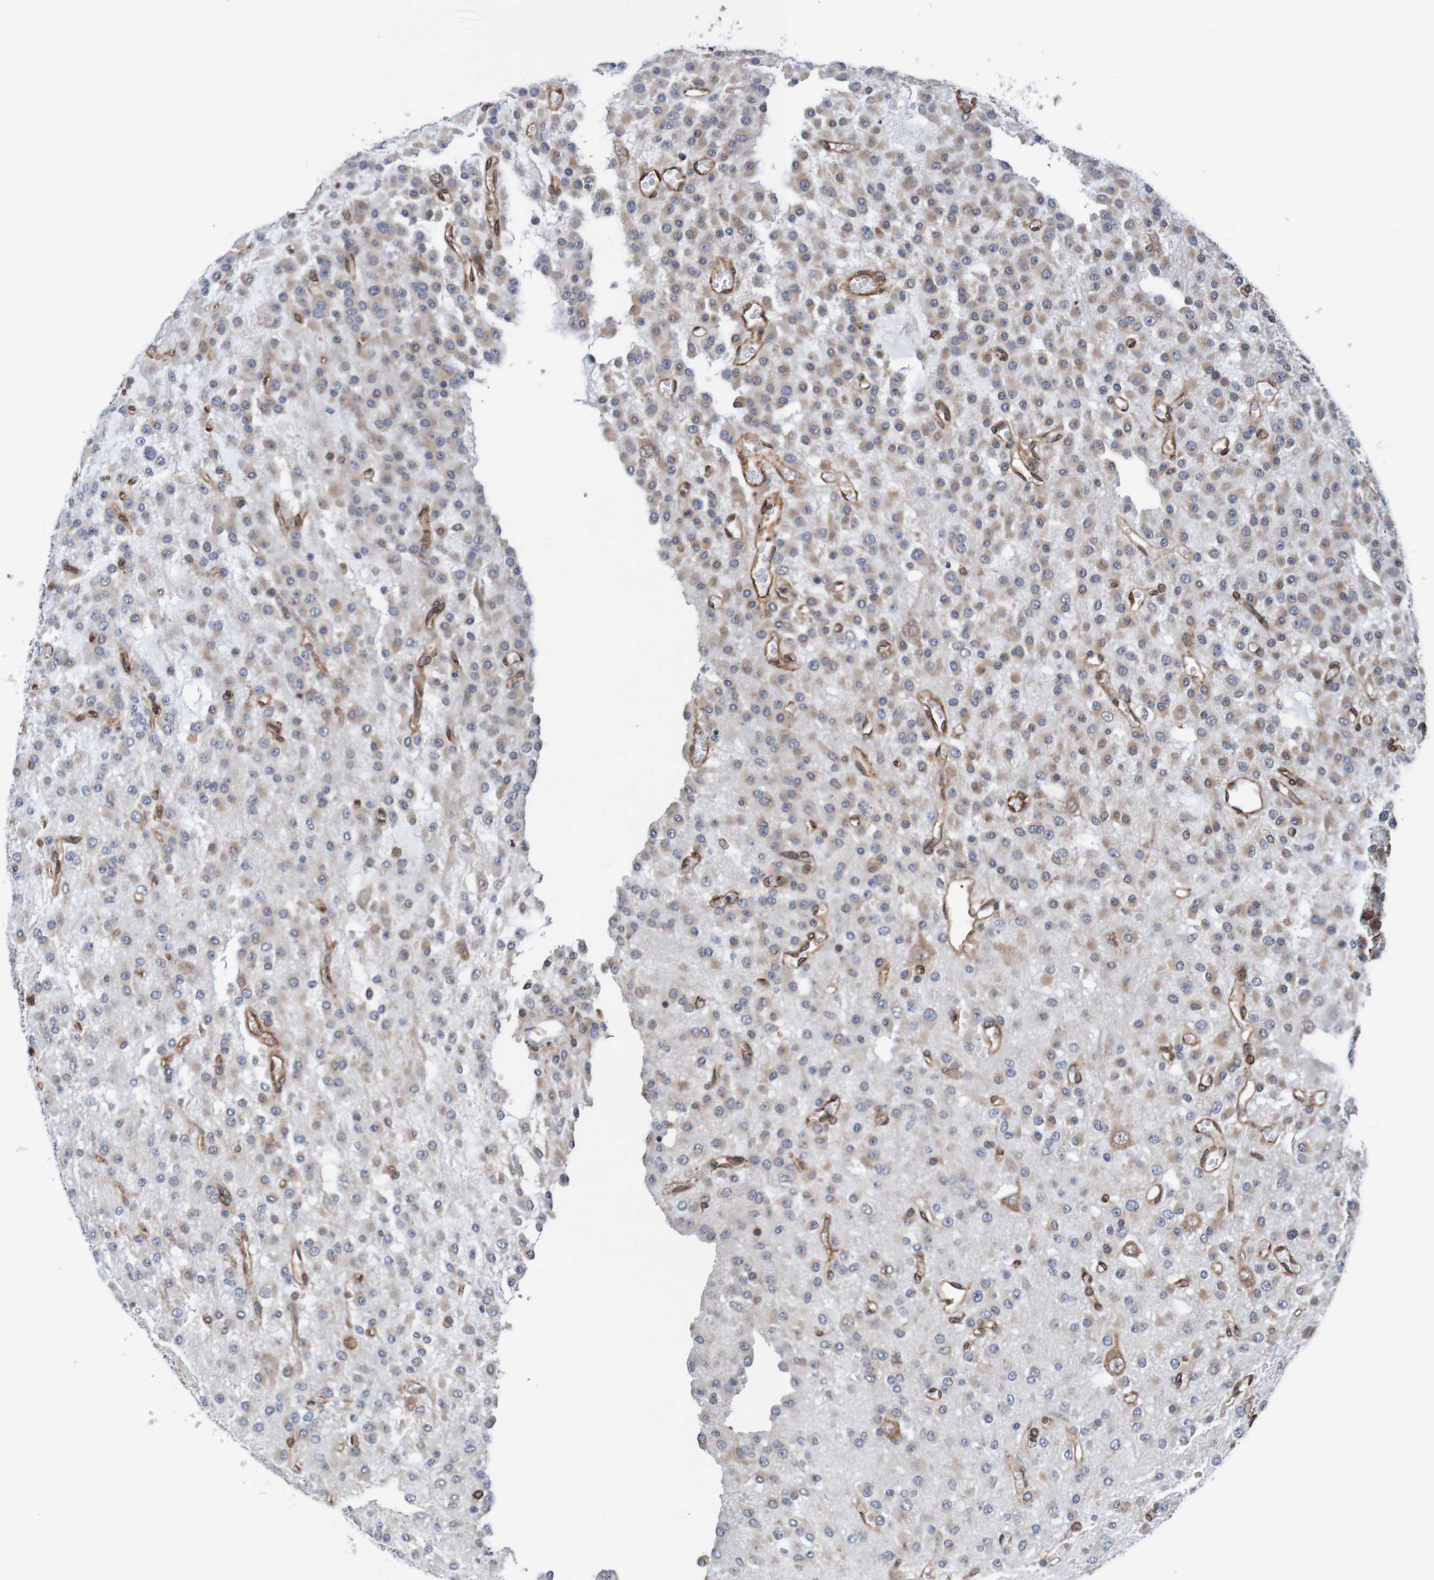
{"staining": {"intensity": "weak", "quantity": "25%-75%", "location": "cytoplasmic/membranous"}, "tissue": "glioma", "cell_type": "Tumor cells", "image_type": "cancer", "snomed": [{"axis": "morphology", "description": "Glioma, malignant, Low grade"}, {"axis": "topography", "description": "Brain"}], "caption": "A micrograph of glioma stained for a protein displays weak cytoplasmic/membranous brown staining in tumor cells.", "gene": "TMEM109", "patient": {"sex": "male", "age": 38}}